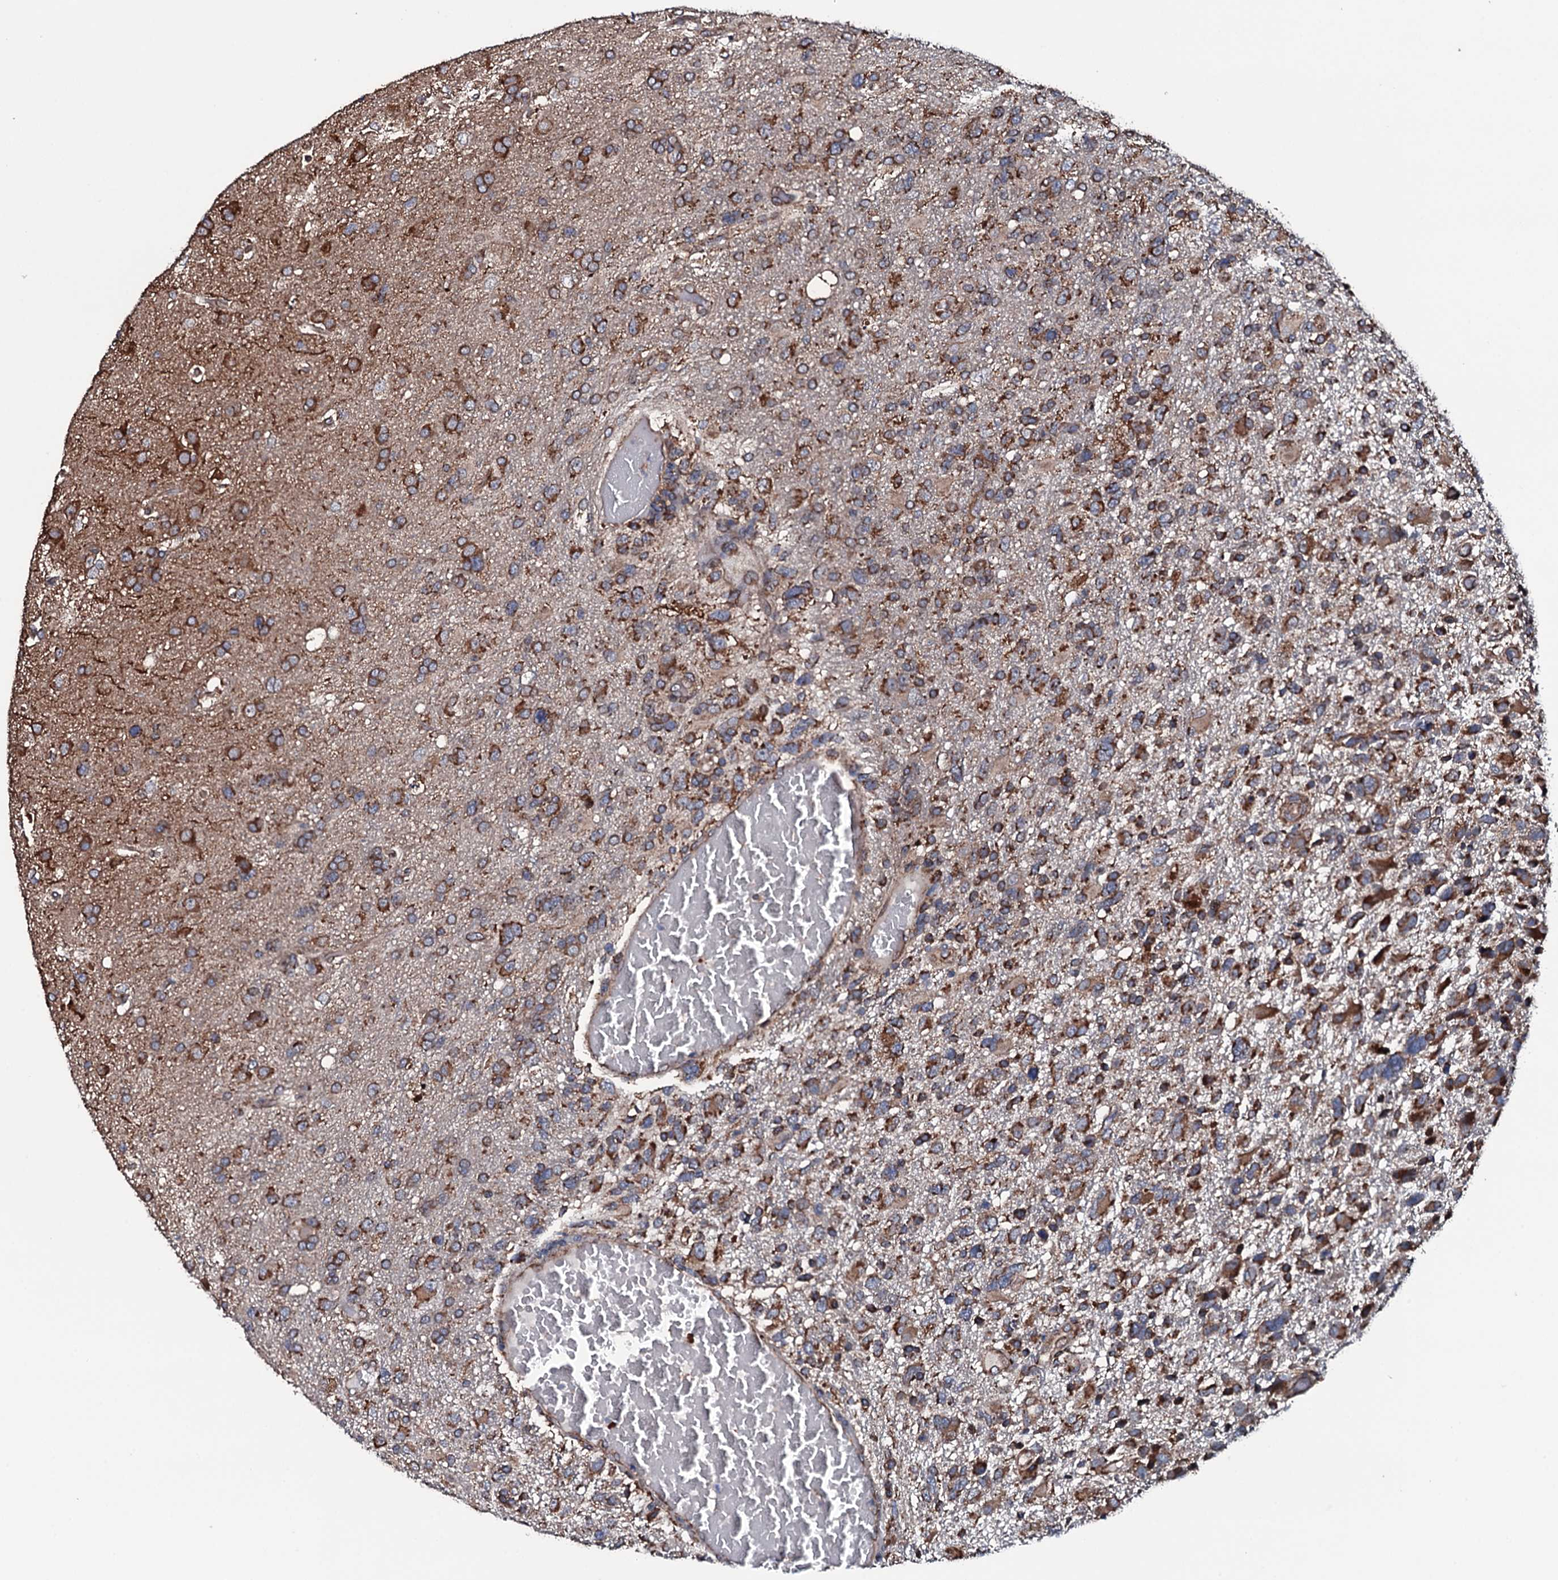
{"staining": {"intensity": "strong", "quantity": ">75%", "location": "cytoplasmic/membranous"}, "tissue": "glioma", "cell_type": "Tumor cells", "image_type": "cancer", "snomed": [{"axis": "morphology", "description": "Glioma, malignant, High grade"}, {"axis": "topography", "description": "Brain"}], "caption": "Glioma stained with immunohistochemistry reveals strong cytoplasmic/membranous positivity in about >75% of tumor cells.", "gene": "RAB12", "patient": {"sex": "male", "age": 61}}